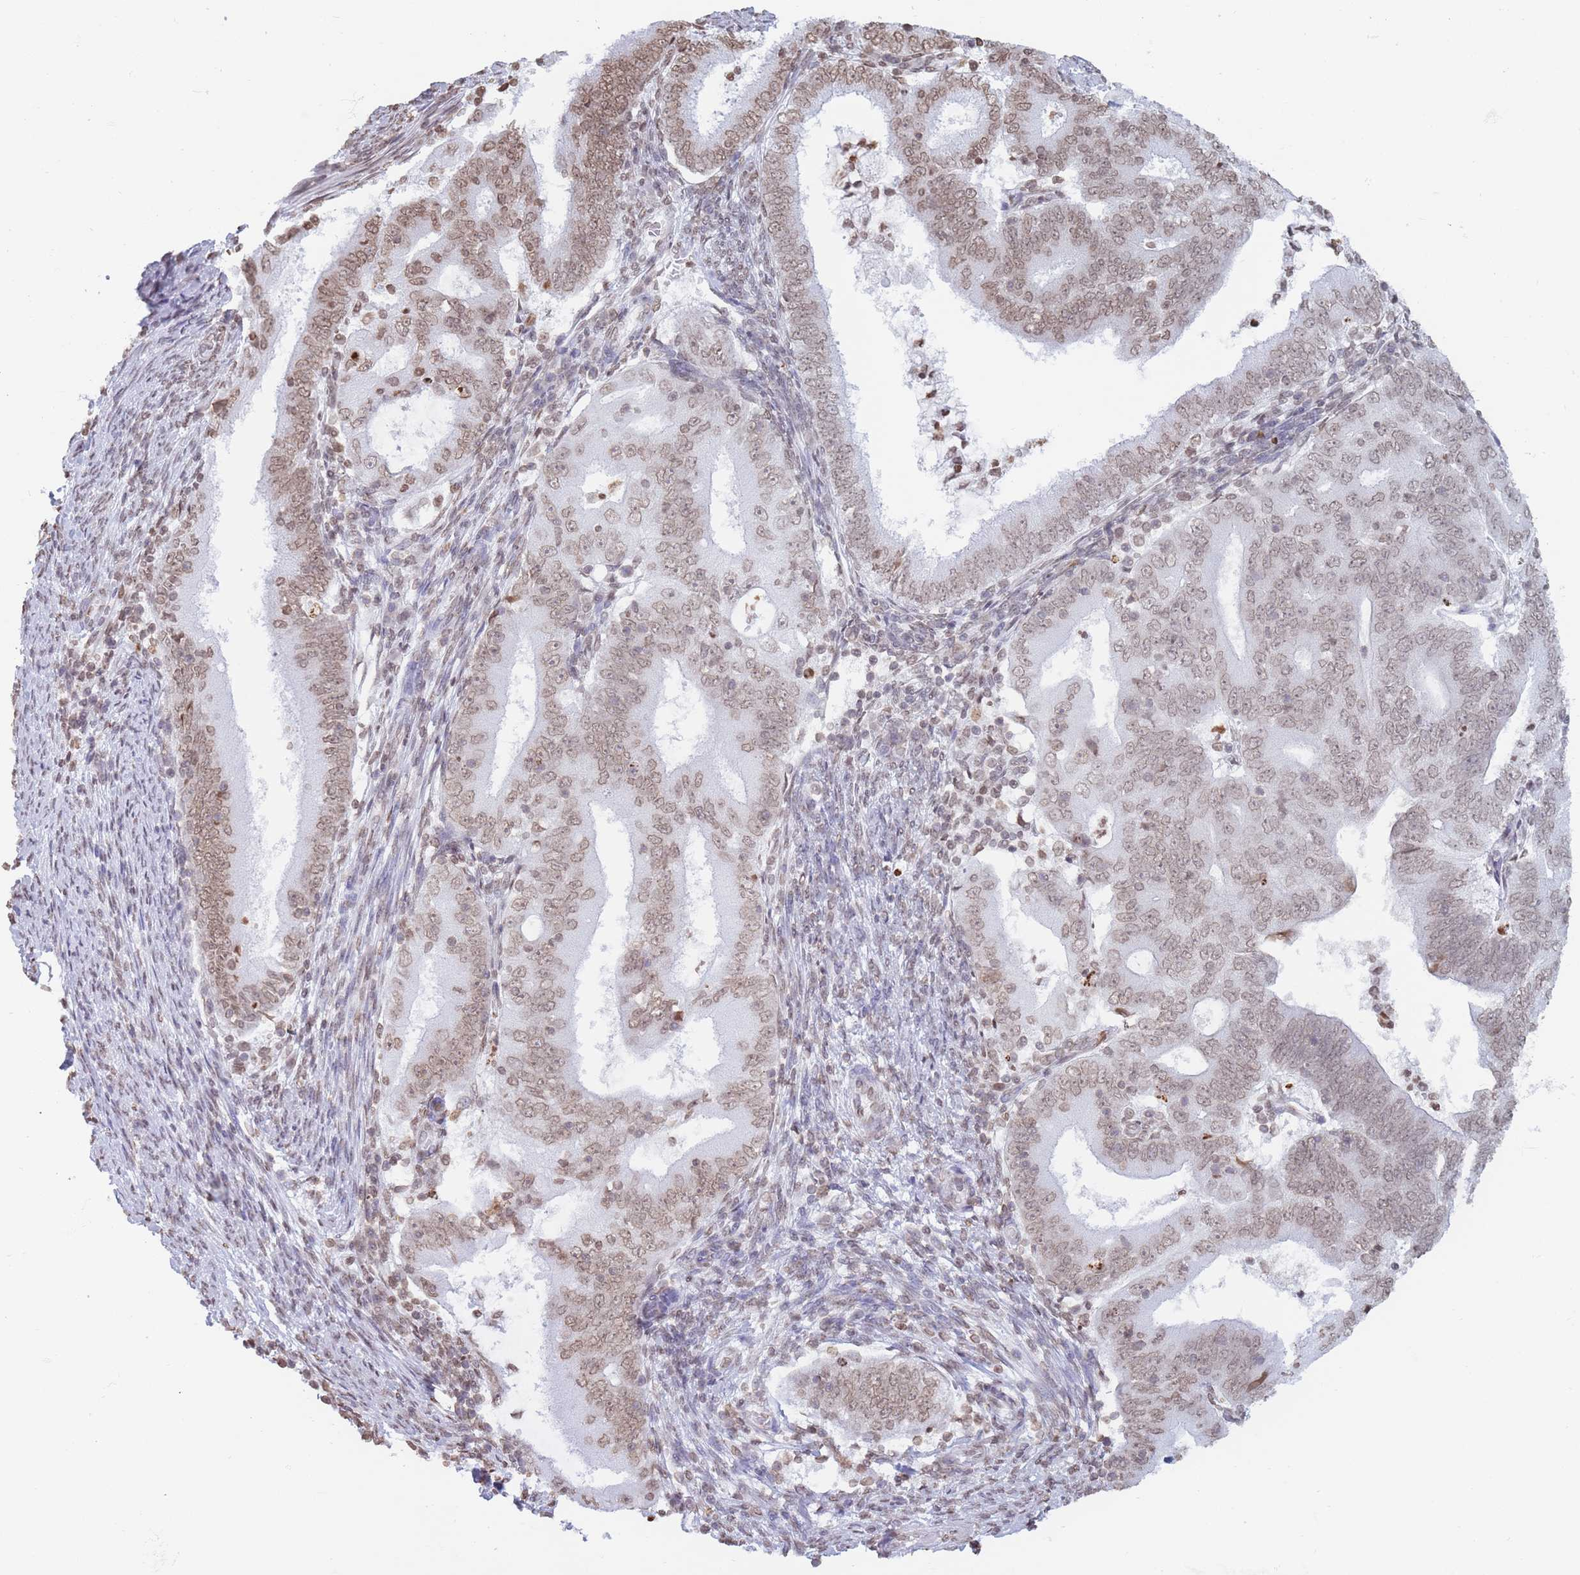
{"staining": {"intensity": "moderate", "quantity": "25%-75%", "location": "nuclear"}, "tissue": "endometrial cancer", "cell_type": "Tumor cells", "image_type": "cancer", "snomed": [{"axis": "morphology", "description": "Adenocarcinoma, NOS"}, {"axis": "topography", "description": "Endometrium"}], "caption": "The photomicrograph shows staining of endometrial cancer (adenocarcinoma), revealing moderate nuclear protein staining (brown color) within tumor cells. (brown staining indicates protein expression, while blue staining denotes nuclei).", "gene": "RYK", "patient": {"sex": "female", "age": 70}}